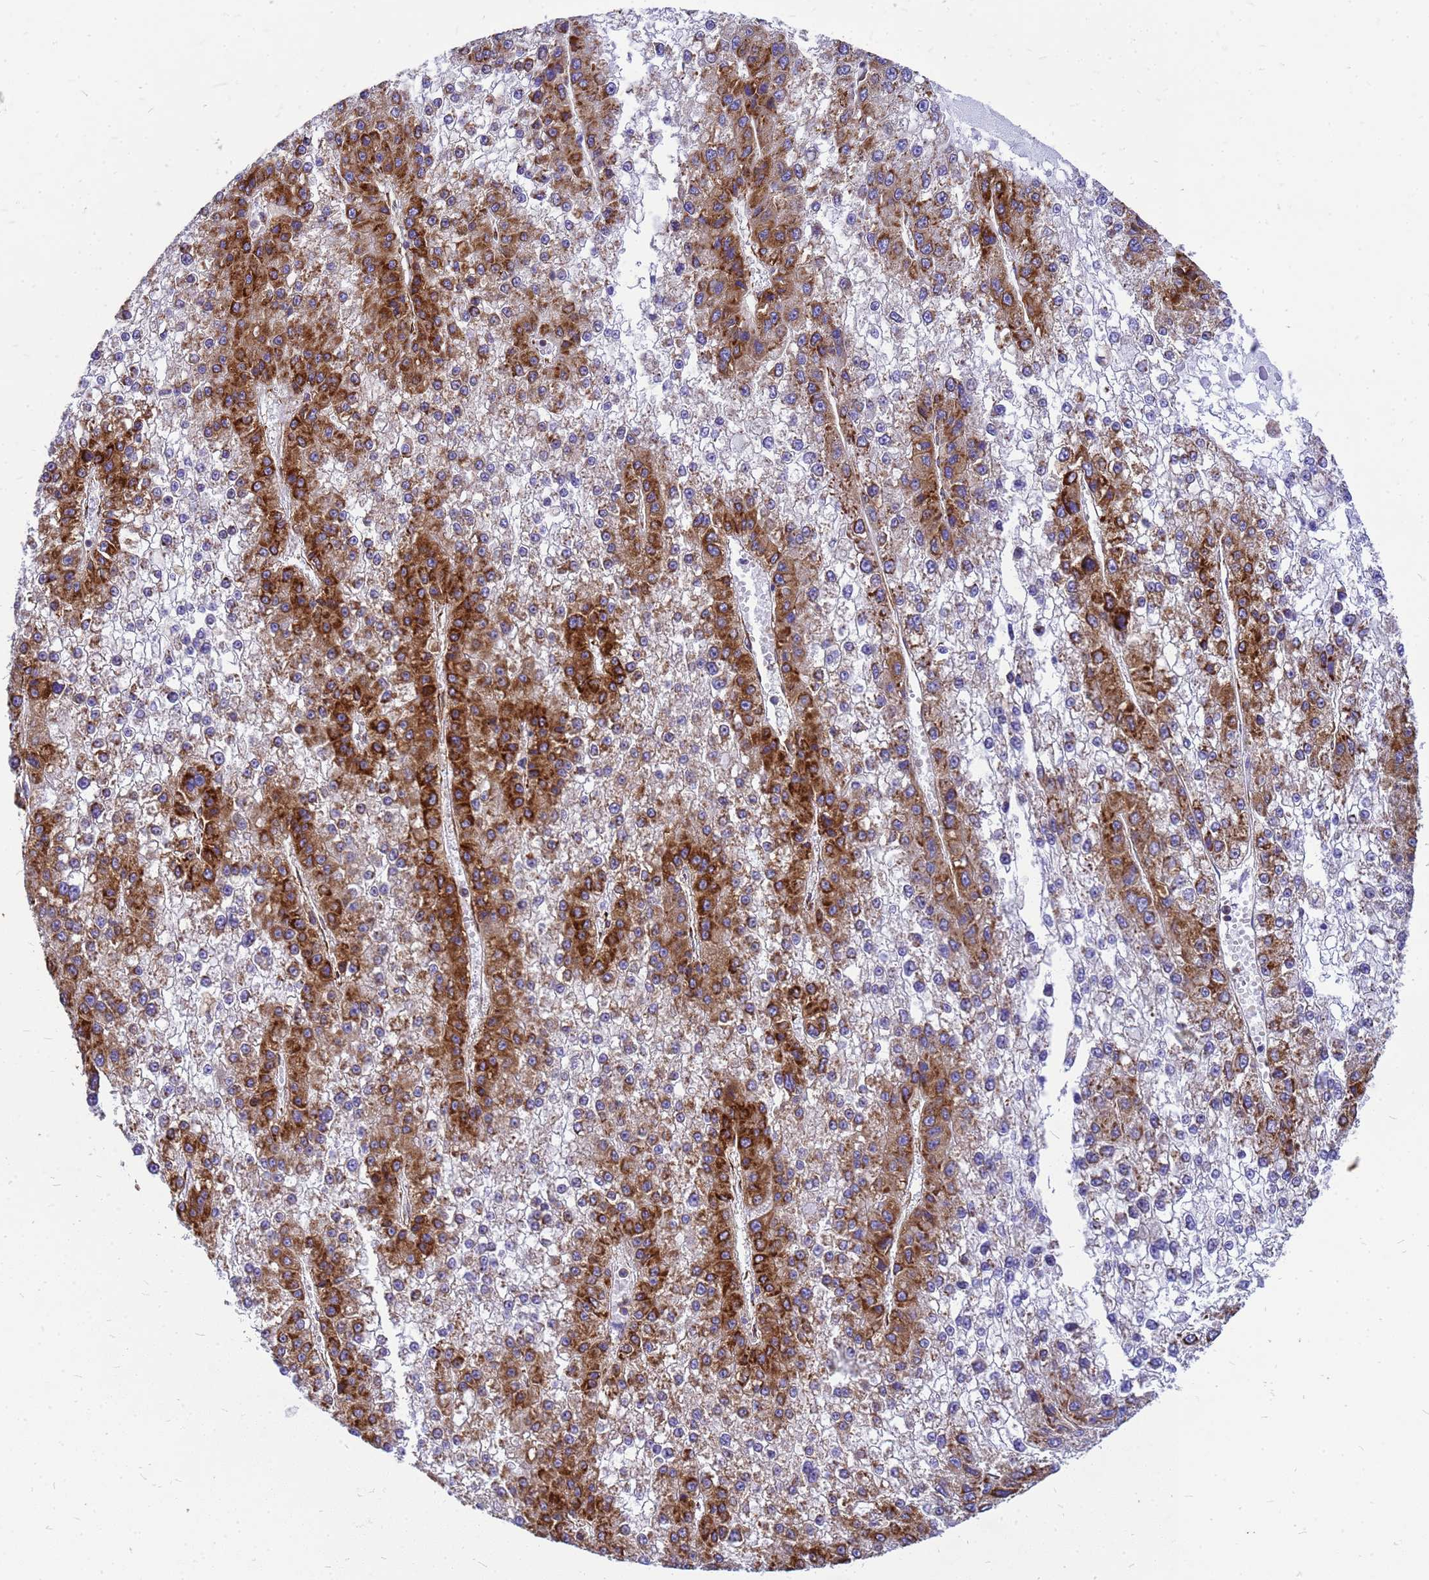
{"staining": {"intensity": "strong", "quantity": "25%-75%", "location": "cytoplasmic/membranous"}, "tissue": "liver cancer", "cell_type": "Tumor cells", "image_type": "cancer", "snomed": [{"axis": "morphology", "description": "Carcinoma, Hepatocellular, NOS"}, {"axis": "topography", "description": "Liver"}], "caption": "IHC (DAB) staining of liver cancer demonstrates strong cytoplasmic/membranous protein expression in approximately 25%-75% of tumor cells.", "gene": "EEF1D", "patient": {"sex": "female", "age": 73}}